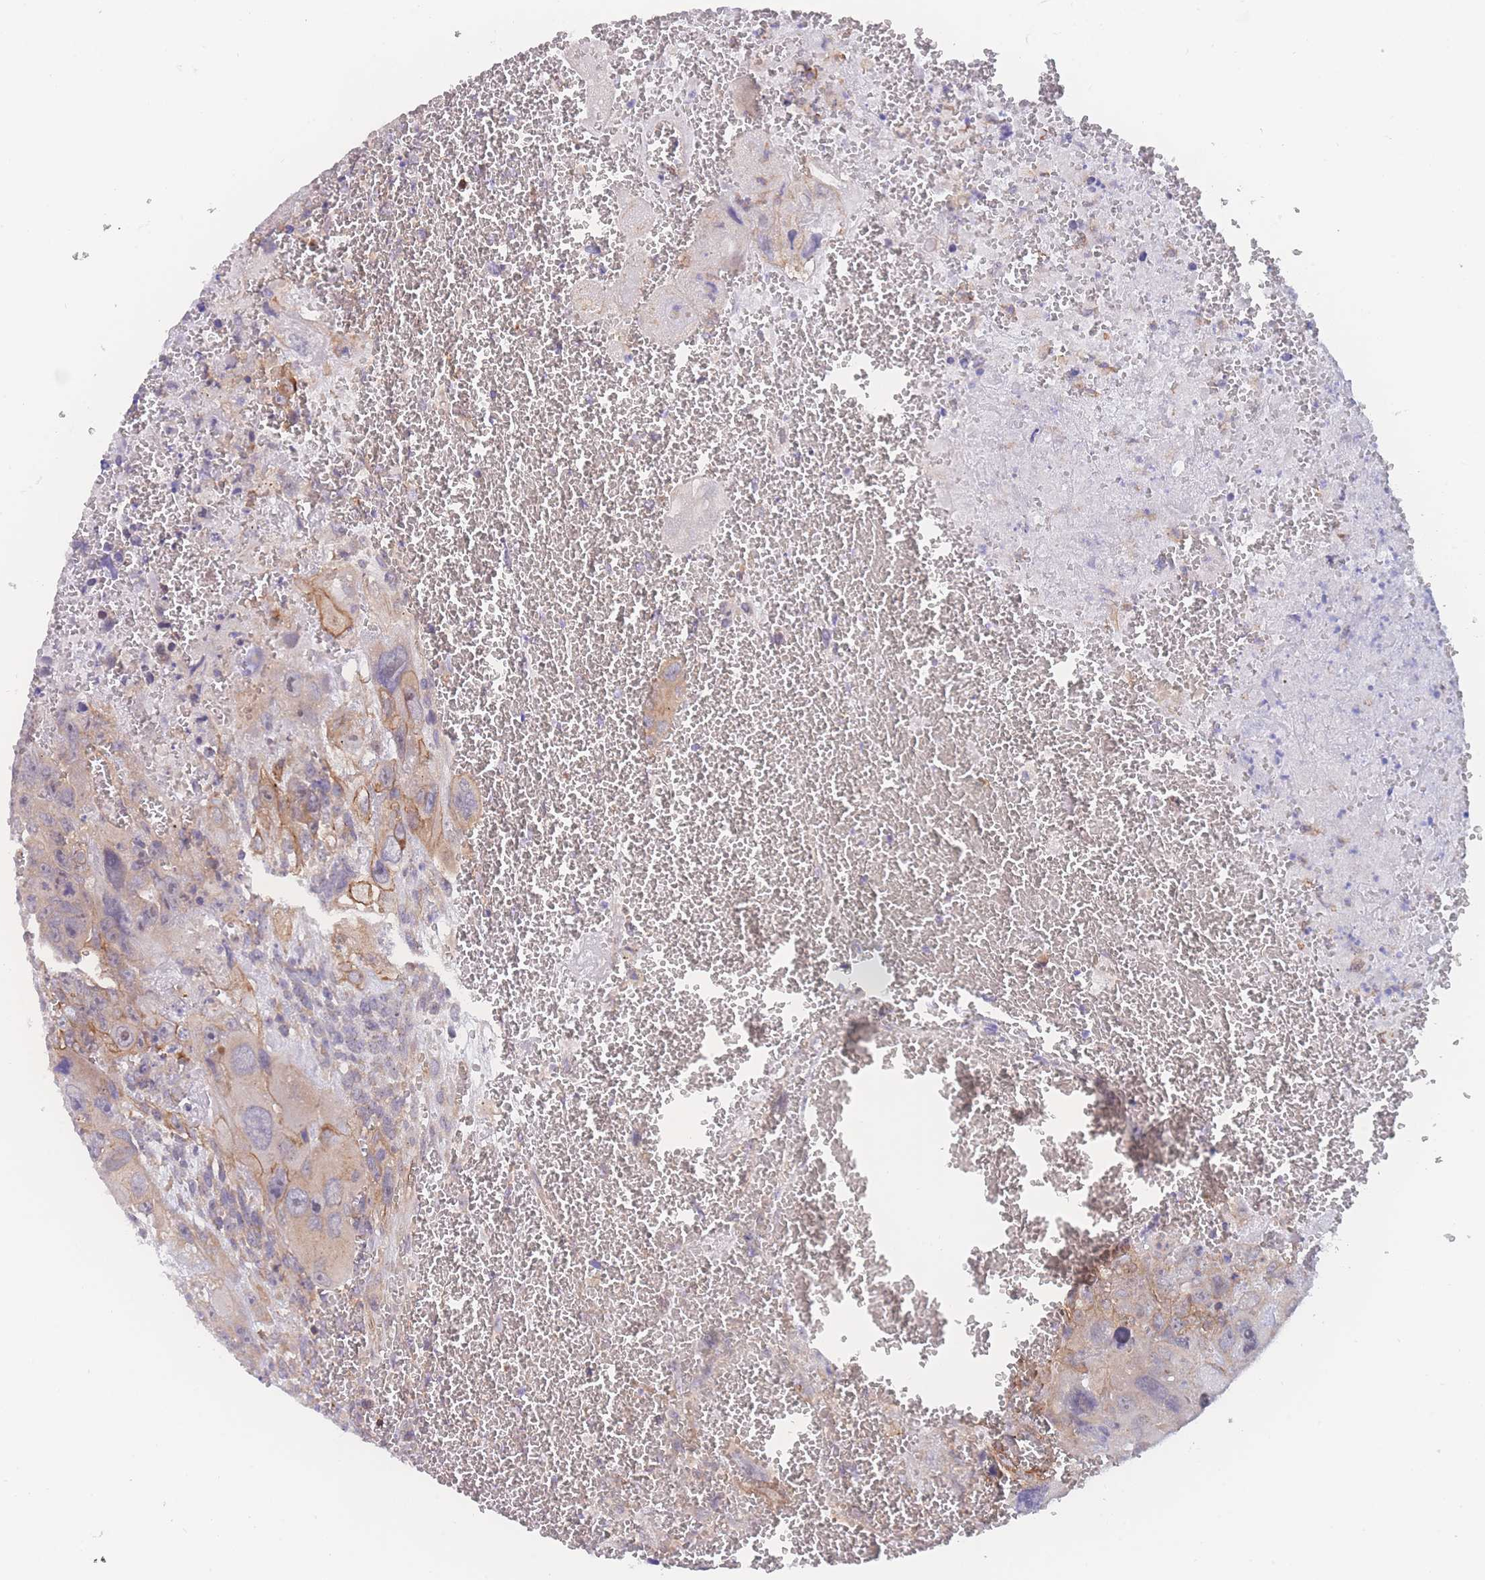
{"staining": {"intensity": "moderate", "quantity": "25%-75%", "location": "cytoplasmic/membranous"}, "tissue": "testis cancer", "cell_type": "Tumor cells", "image_type": "cancer", "snomed": [{"axis": "morphology", "description": "Carcinoma, Embryonal, NOS"}, {"axis": "topography", "description": "Testis"}], "caption": "Immunohistochemical staining of testis cancer (embryonal carcinoma) displays medium levels of moderate cytoplasmic/membranous staining in about 25%-75% of tumor cells.", "gene": "CFAP97", "patient": {"sex": "male", "age": 28}}